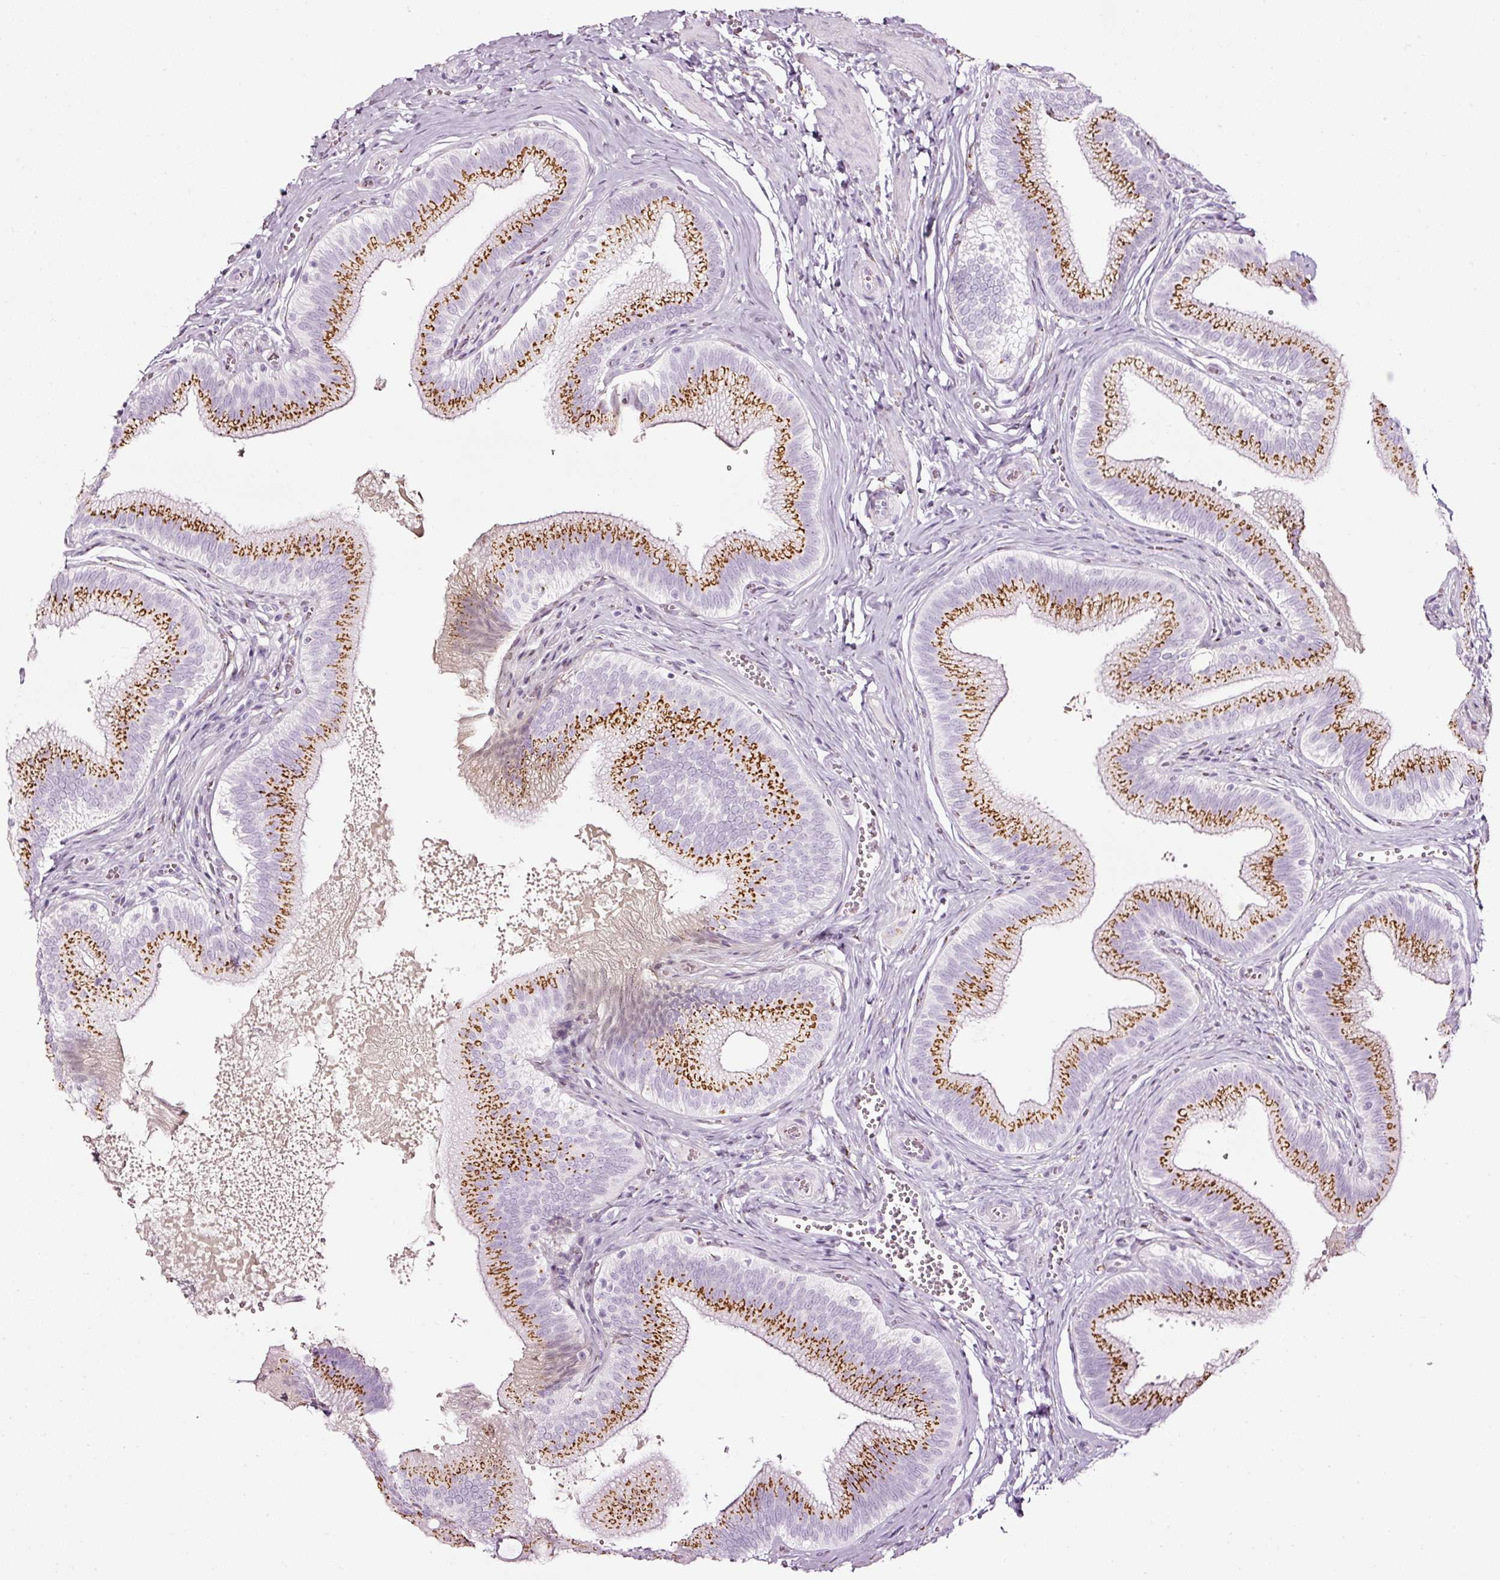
{"staining": {"intensity": "moderate", "quantity": ">75%", "location": "cytoplasmic/membranous"}, "tissue": "gallbladder", "cell_type": "Glandular cells", "image_type": "normal", "snomed": [{"axis": "morphology", "description": "Normal tissue, NOS"}, {"axis": "topography", "description": "Gallbladder"}], "caption": "Moderate cytoplasmic/membranous staining for a protein is appreciated in about >75% of glandular cells of normal gallbladder using immunohistochemistry.", "gene": "SDF4", "patient": {"sex": "male", "age": 17}}